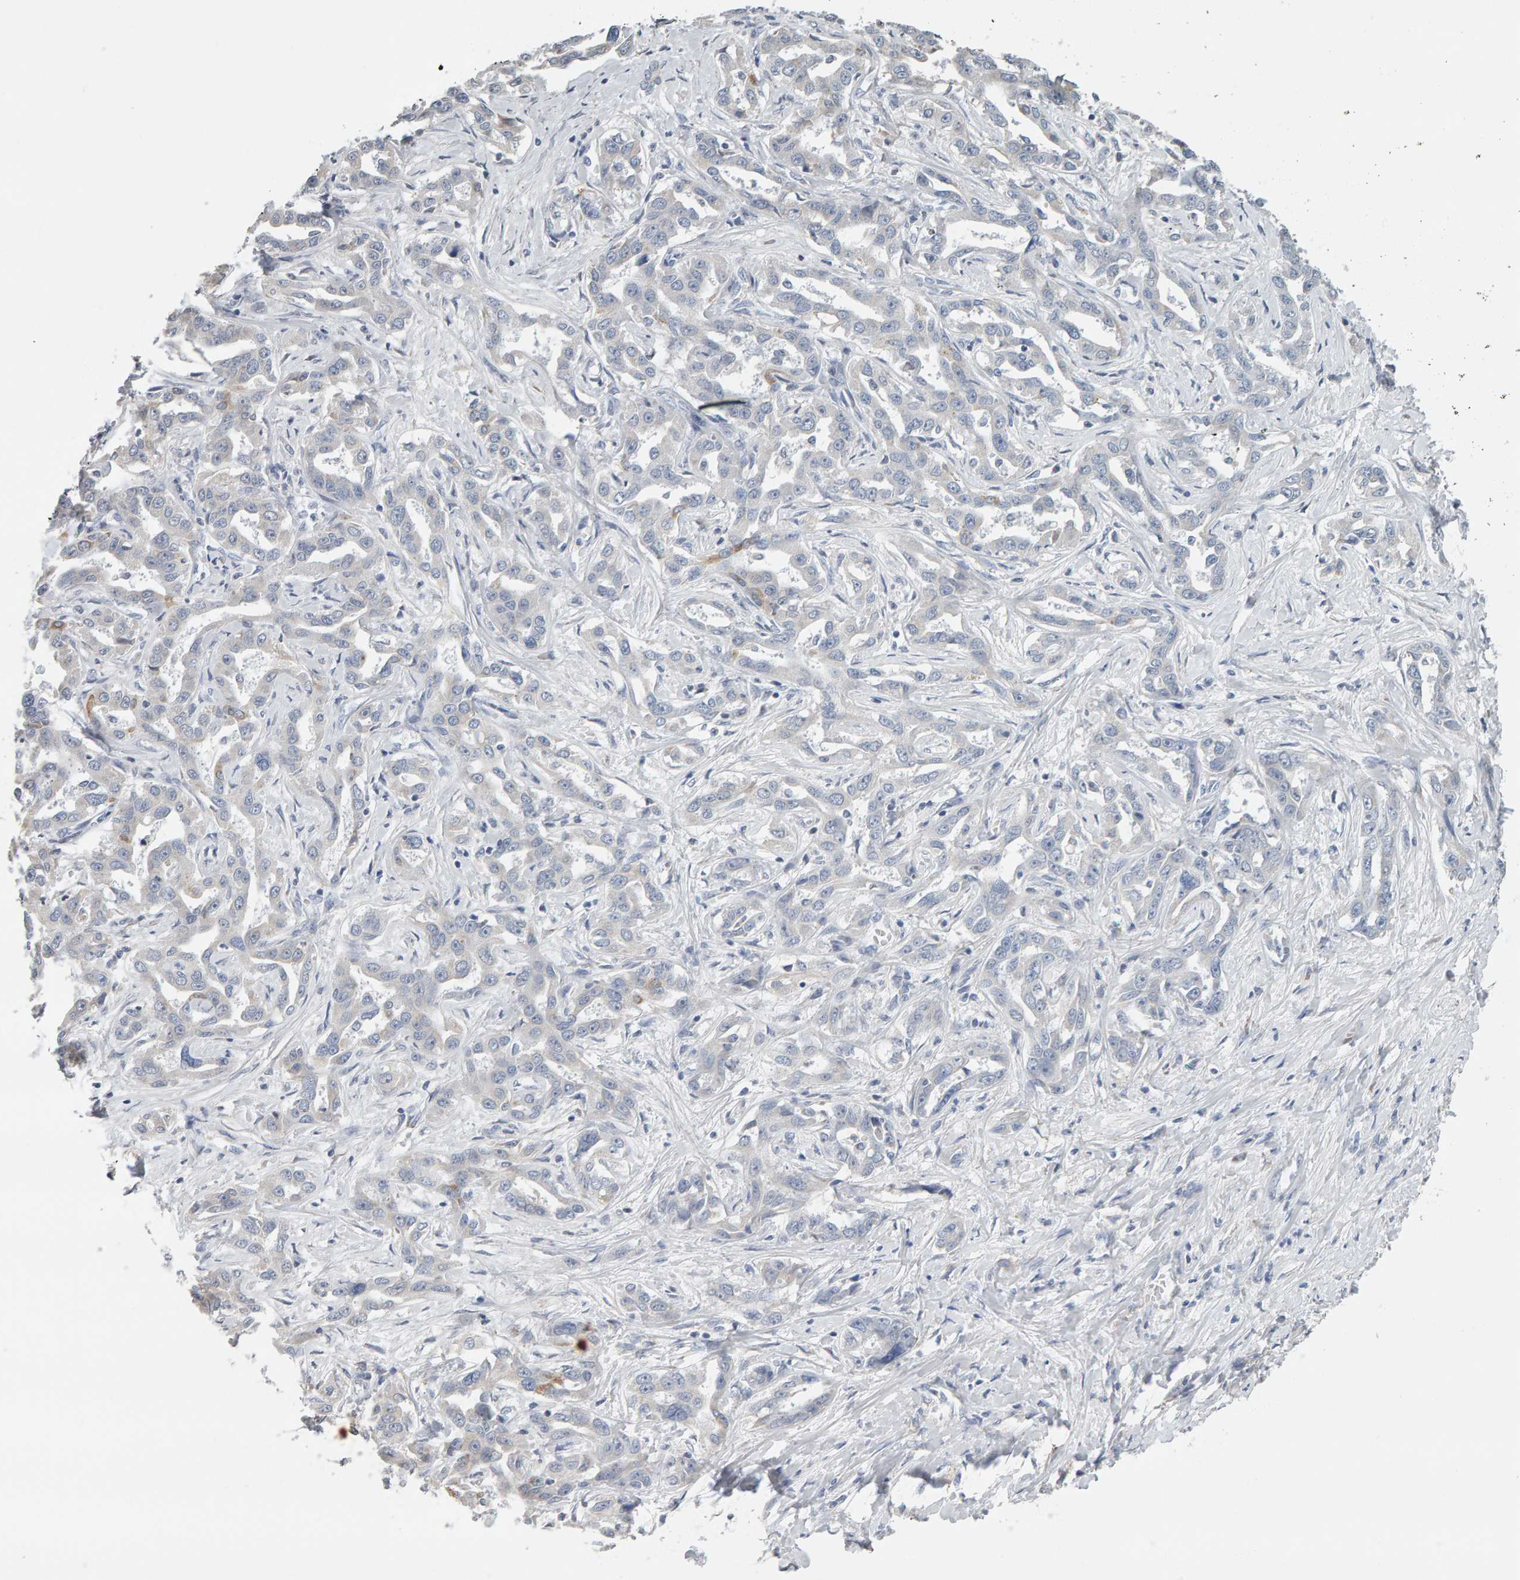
{"staining": {"intensity": "negative", "quantity": "none", "location": "none"}, "tissue": "liver cancer", "cell_type": "Tumor cells", "image_type": "cancer", "snomed": [{"axis": "morphology", "description": "Cholangiocarcinoma"}, {"axis": "topography", "description": "Liver"}], "caption": "Tumor cells are negative for protein expression in human cholangiocarcinoma (liver). Brightfield microscopy of immunohistochemistry stained with DAB (brown) and hematoxylin (blue), captured at high magnification.", "gene": "ADHFE1", "patient": {"sex": "male", "age": 59}}